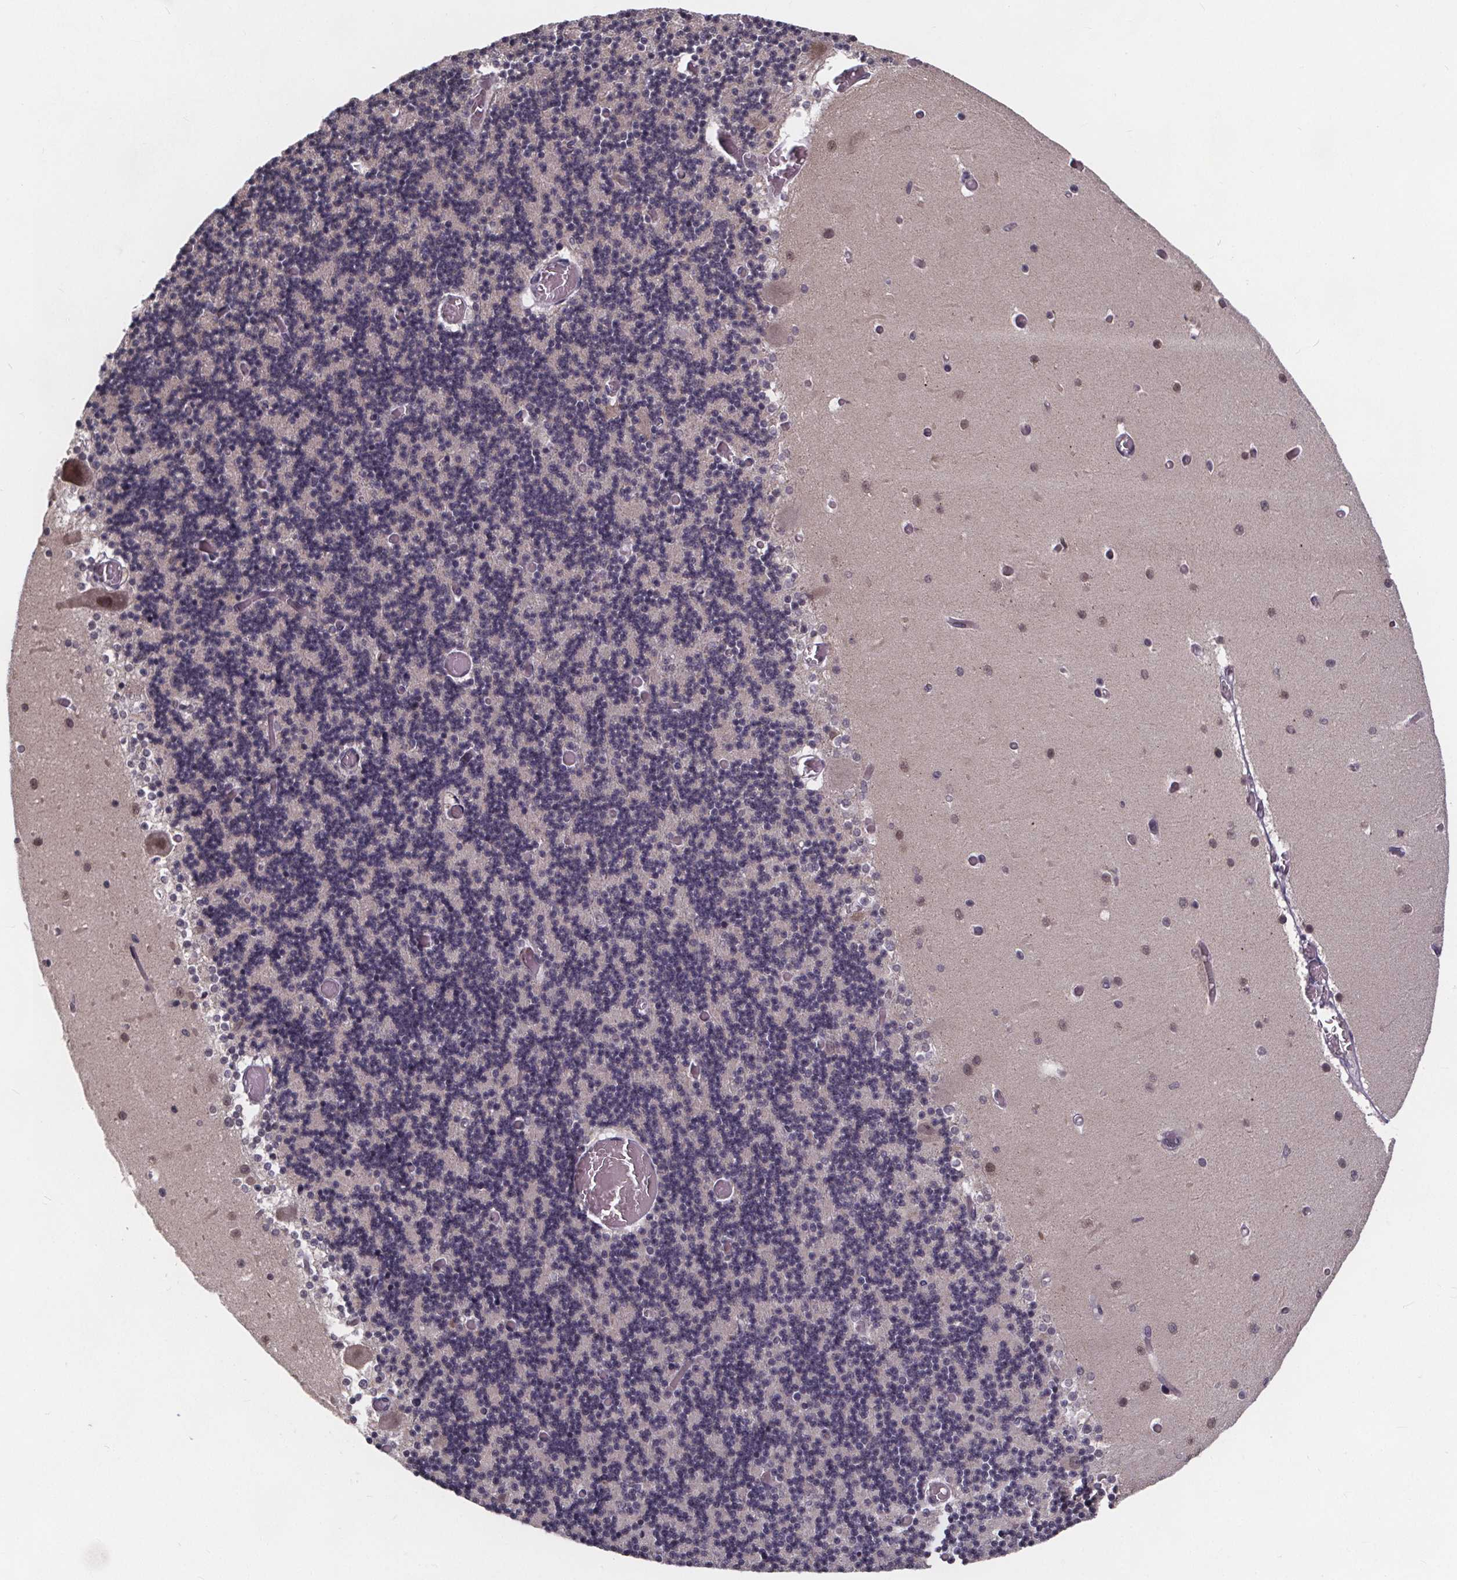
{"staining": {"intensity": "negative", "quantity": "none", "location": "none"}, "tissue": "cerebellum", "cell_type": "Cells in granular layer", "image_type": "normal", "snomed": [{"axis": "morphology", "description": "Normal tissue, NOS"}, {"axis": "topography", "description": "Cerebellum"}], "caption": "Immunohistochemical staining of normal cerebellum displays no significant staining in cells in granular layer. (DAB immunohistochemistry with hematoxylin counter stain).", "gene": "FAM181B", "patient": {"sex": "female", "age": 28}}